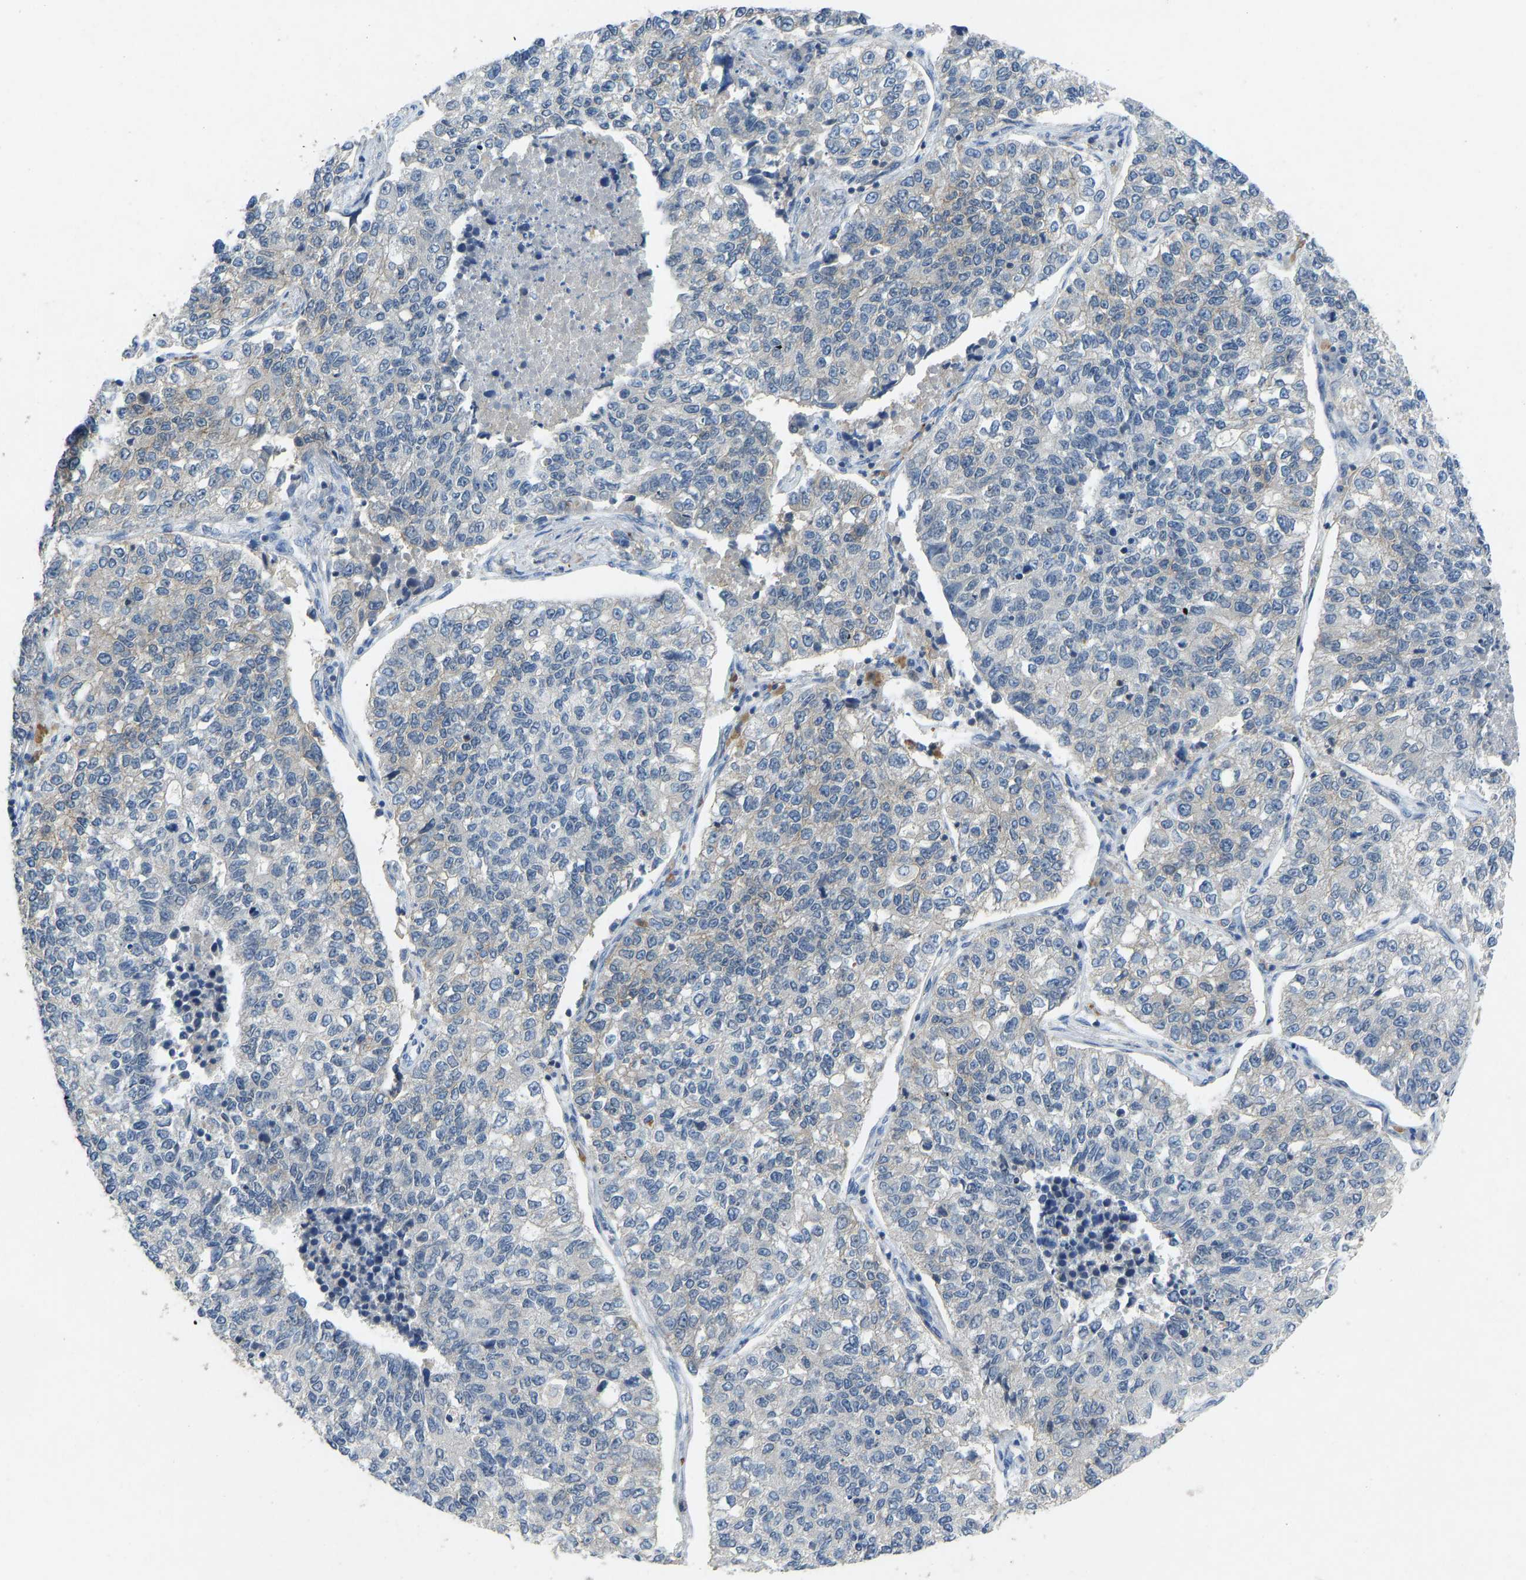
{"staining": {"intensity": "negative", "quantity": "none", "location": "none"}, "tissue": "lung cancer", "cell_type": "Tumor cells", "image_type": "cancer", "snomed": [{"axis": "morphology", "description": "Adenocarcinoma, NOS"}, {"axis": "topography", "description": "Lung"}], "caption": "DAB (3,3'-diaminobenzidine) immunohistochemical staining of lung cancer (adenocarcinoma) shows no significant positivity in tumor cells.", "gene": "NDRG3", "patient": {"sex": "male", "age": 49}}